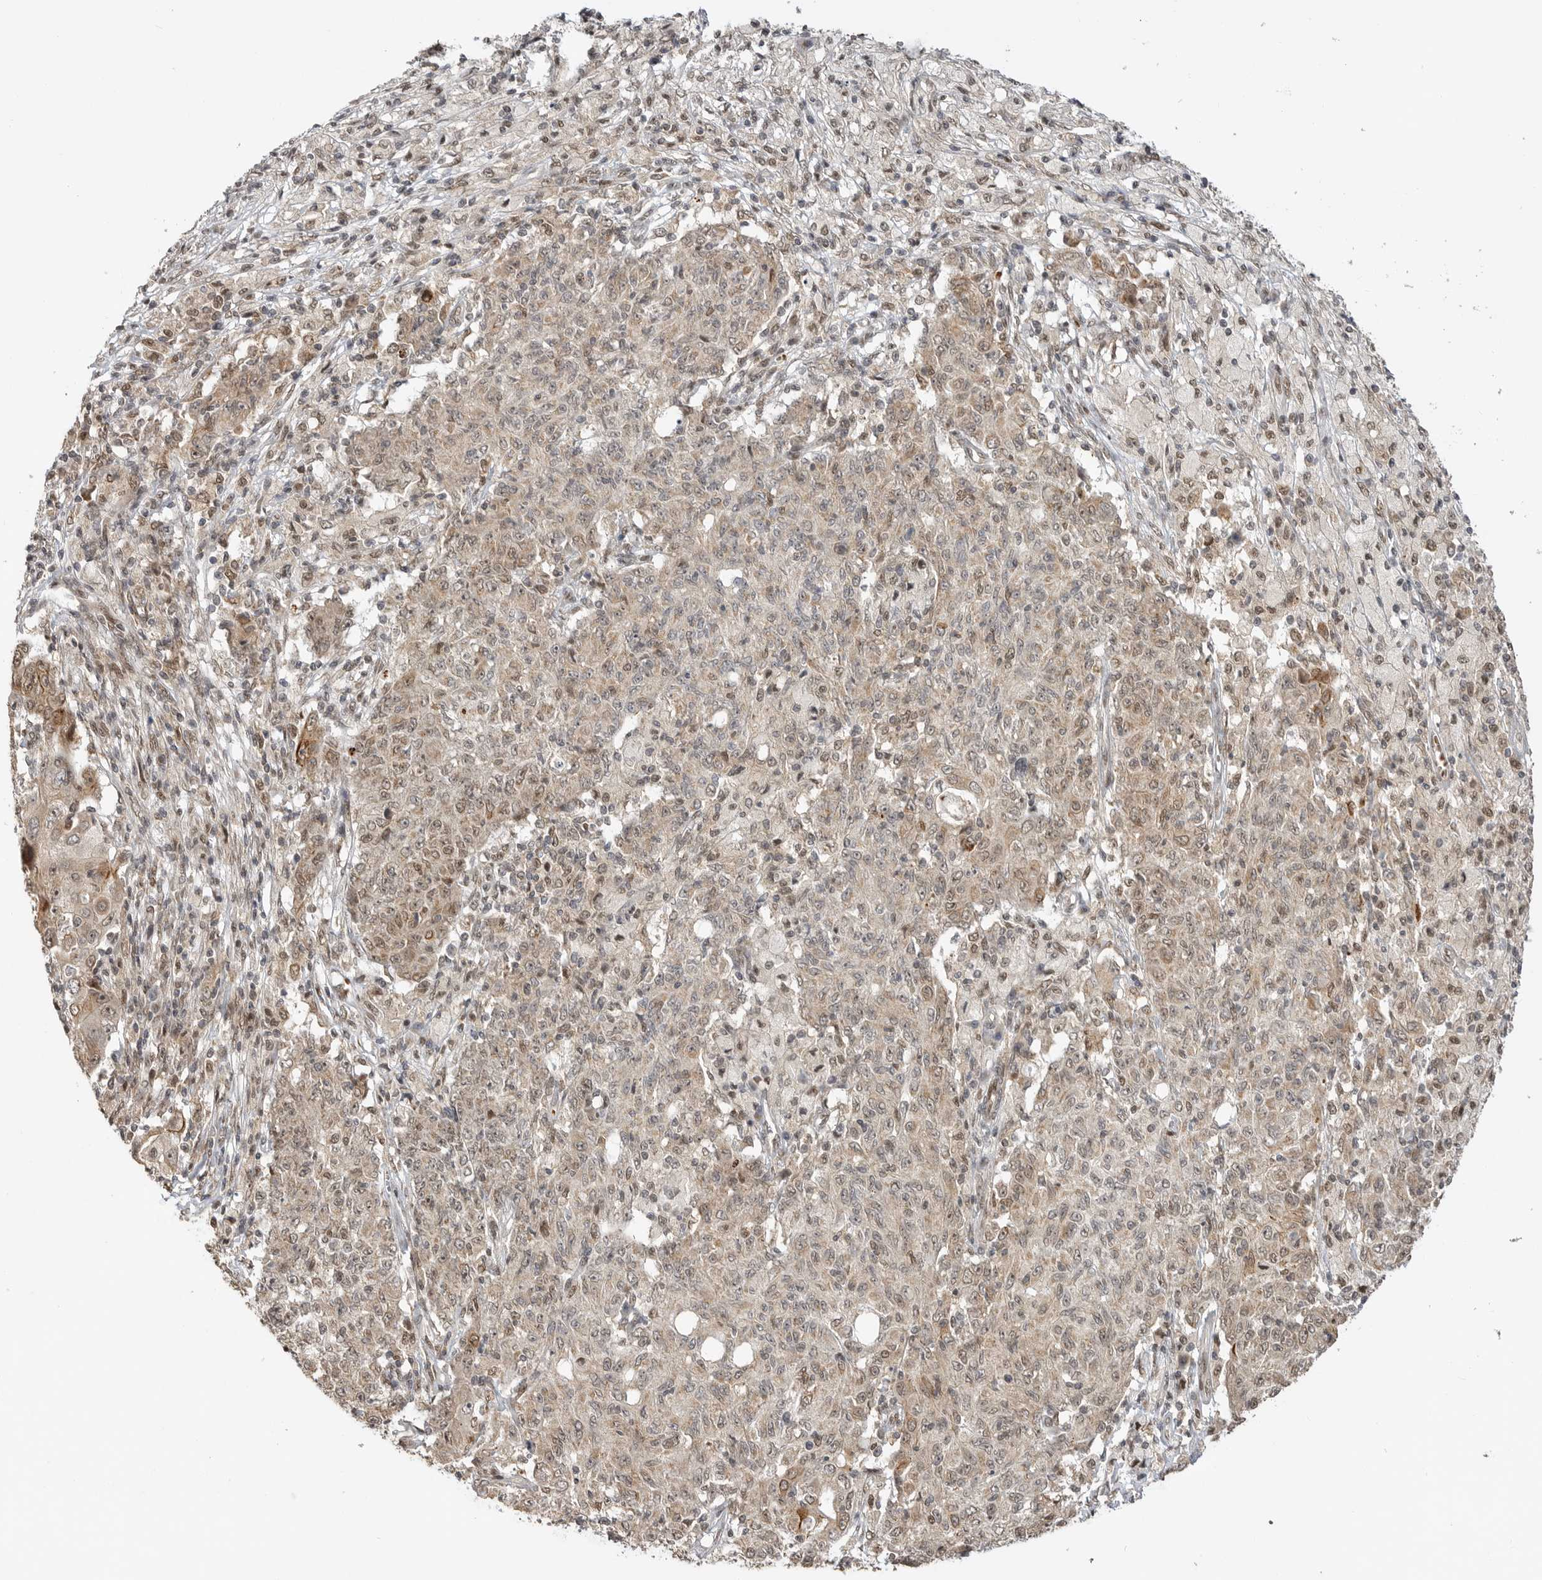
{"staining": {"intensity": "weak", "quantity": "<25%", "location": "cytoplasmic/membranous"}, "tissue": "ovarian cancer", "cell_type": "Tumor cells", "image_type": "cancer", "snomed": [{"axis": "morphology", "description": "Carcinoma, endometroid"}, {"axis": "topography", "description": "Ovary"}], "caption": "The histopathology image shows no staining of tumor cells in ovarian cancer. (DAB immunohistochemistry (IHC) with hematoxylin counter stain).", "gene": "ALKAL1", "patient": {"sex": "female", "age": 42}}